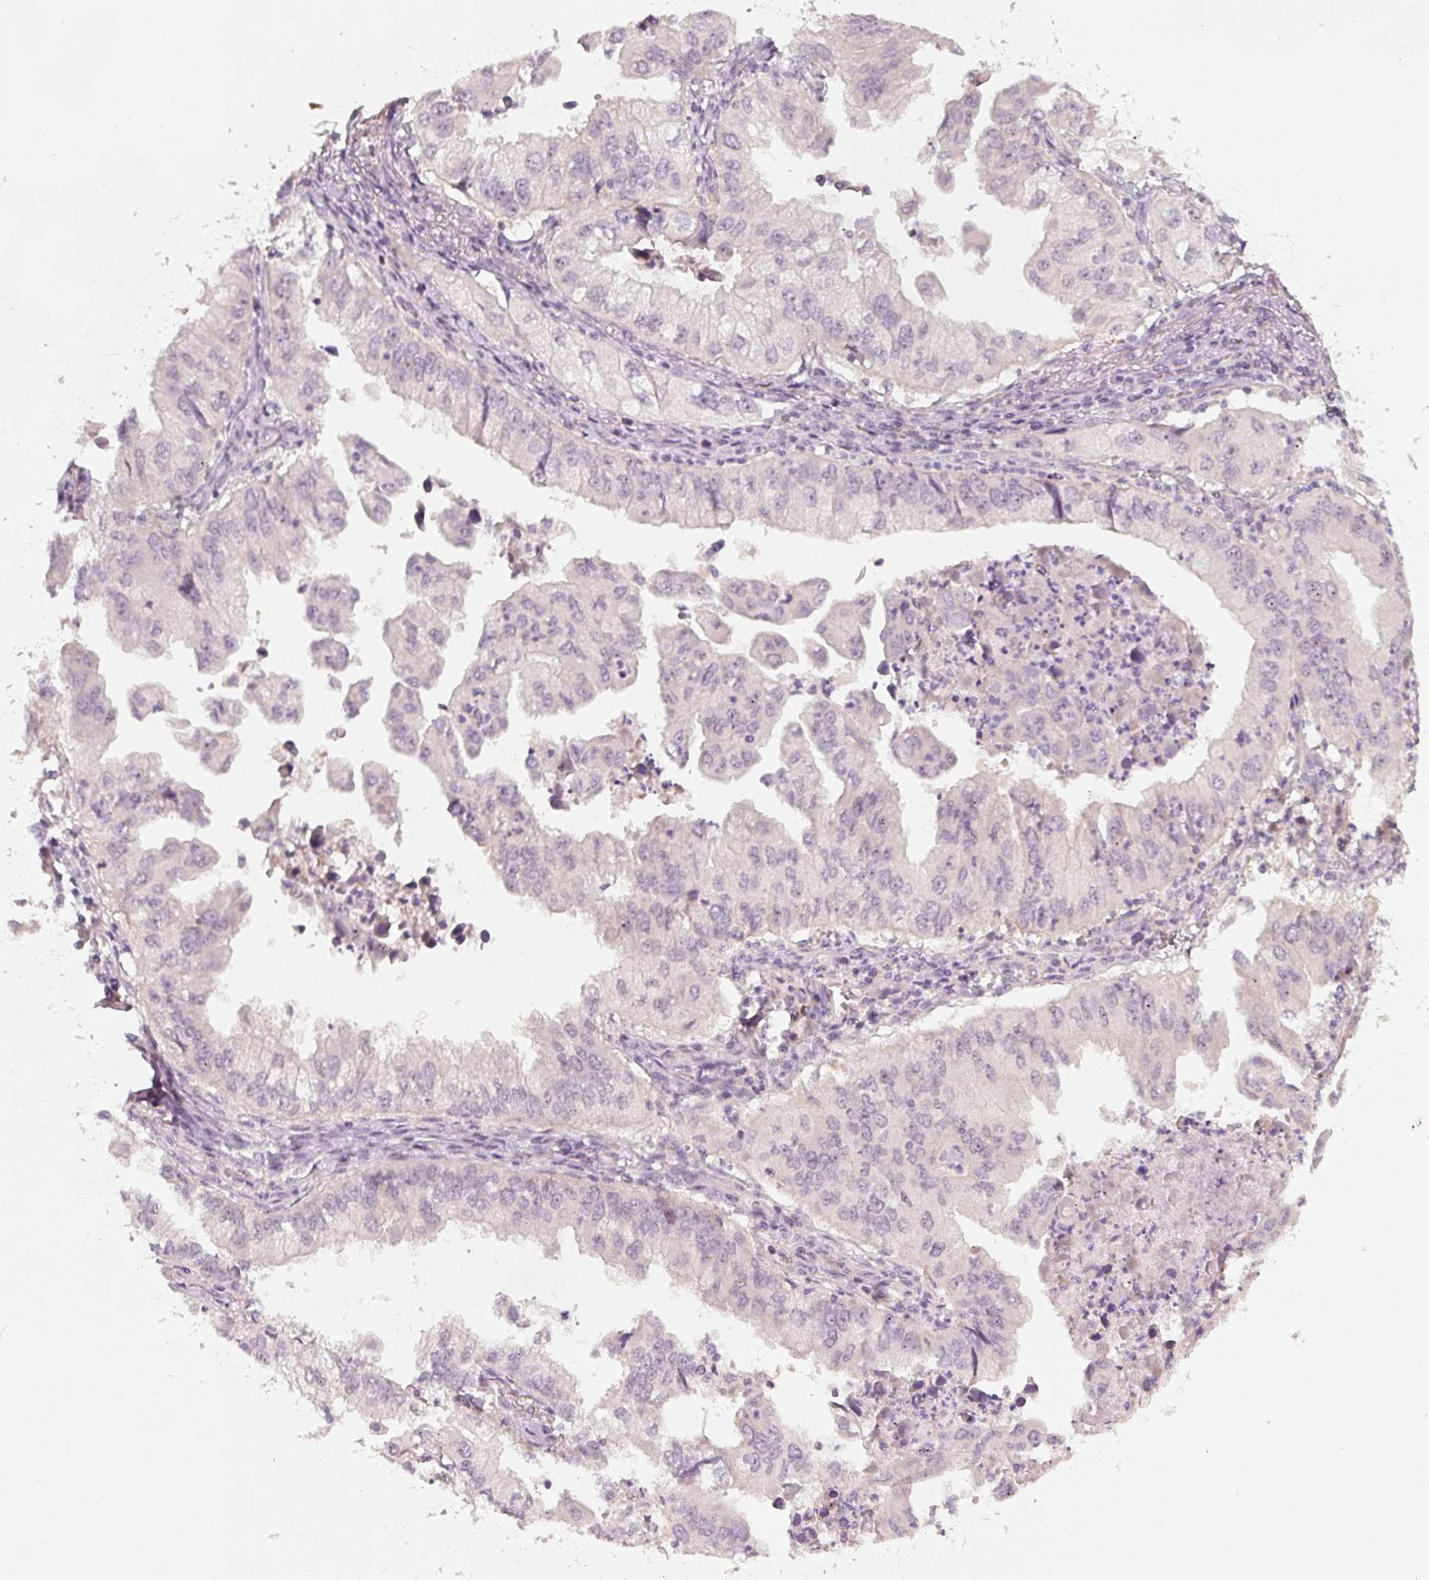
{"staining": {"intensity": "negative", "quantity": "none", "location": "none"}, "tissue": "lung cancer", "cell_type": "Tumor cells", "image_type": "cancer", "snomed": [{"axis": "morphology", "description": "Adenocarcinoma, NOS"}, {"axis": "topography", "description": "Lung"}], "caption": "High magnification brightfield microscopy of lung adenocarcinoma stained with DAB (3,3'-diaminobenzidine) (brown) and counterstained with hematoxylin (blue): tumor cells show no significant staining. The staining is performed using DAB brown chromogen with nuclei counter-stained in using hematoxylin.", "gene": "PWWP3B", "patient": {"sex": "male", "age": 48}}